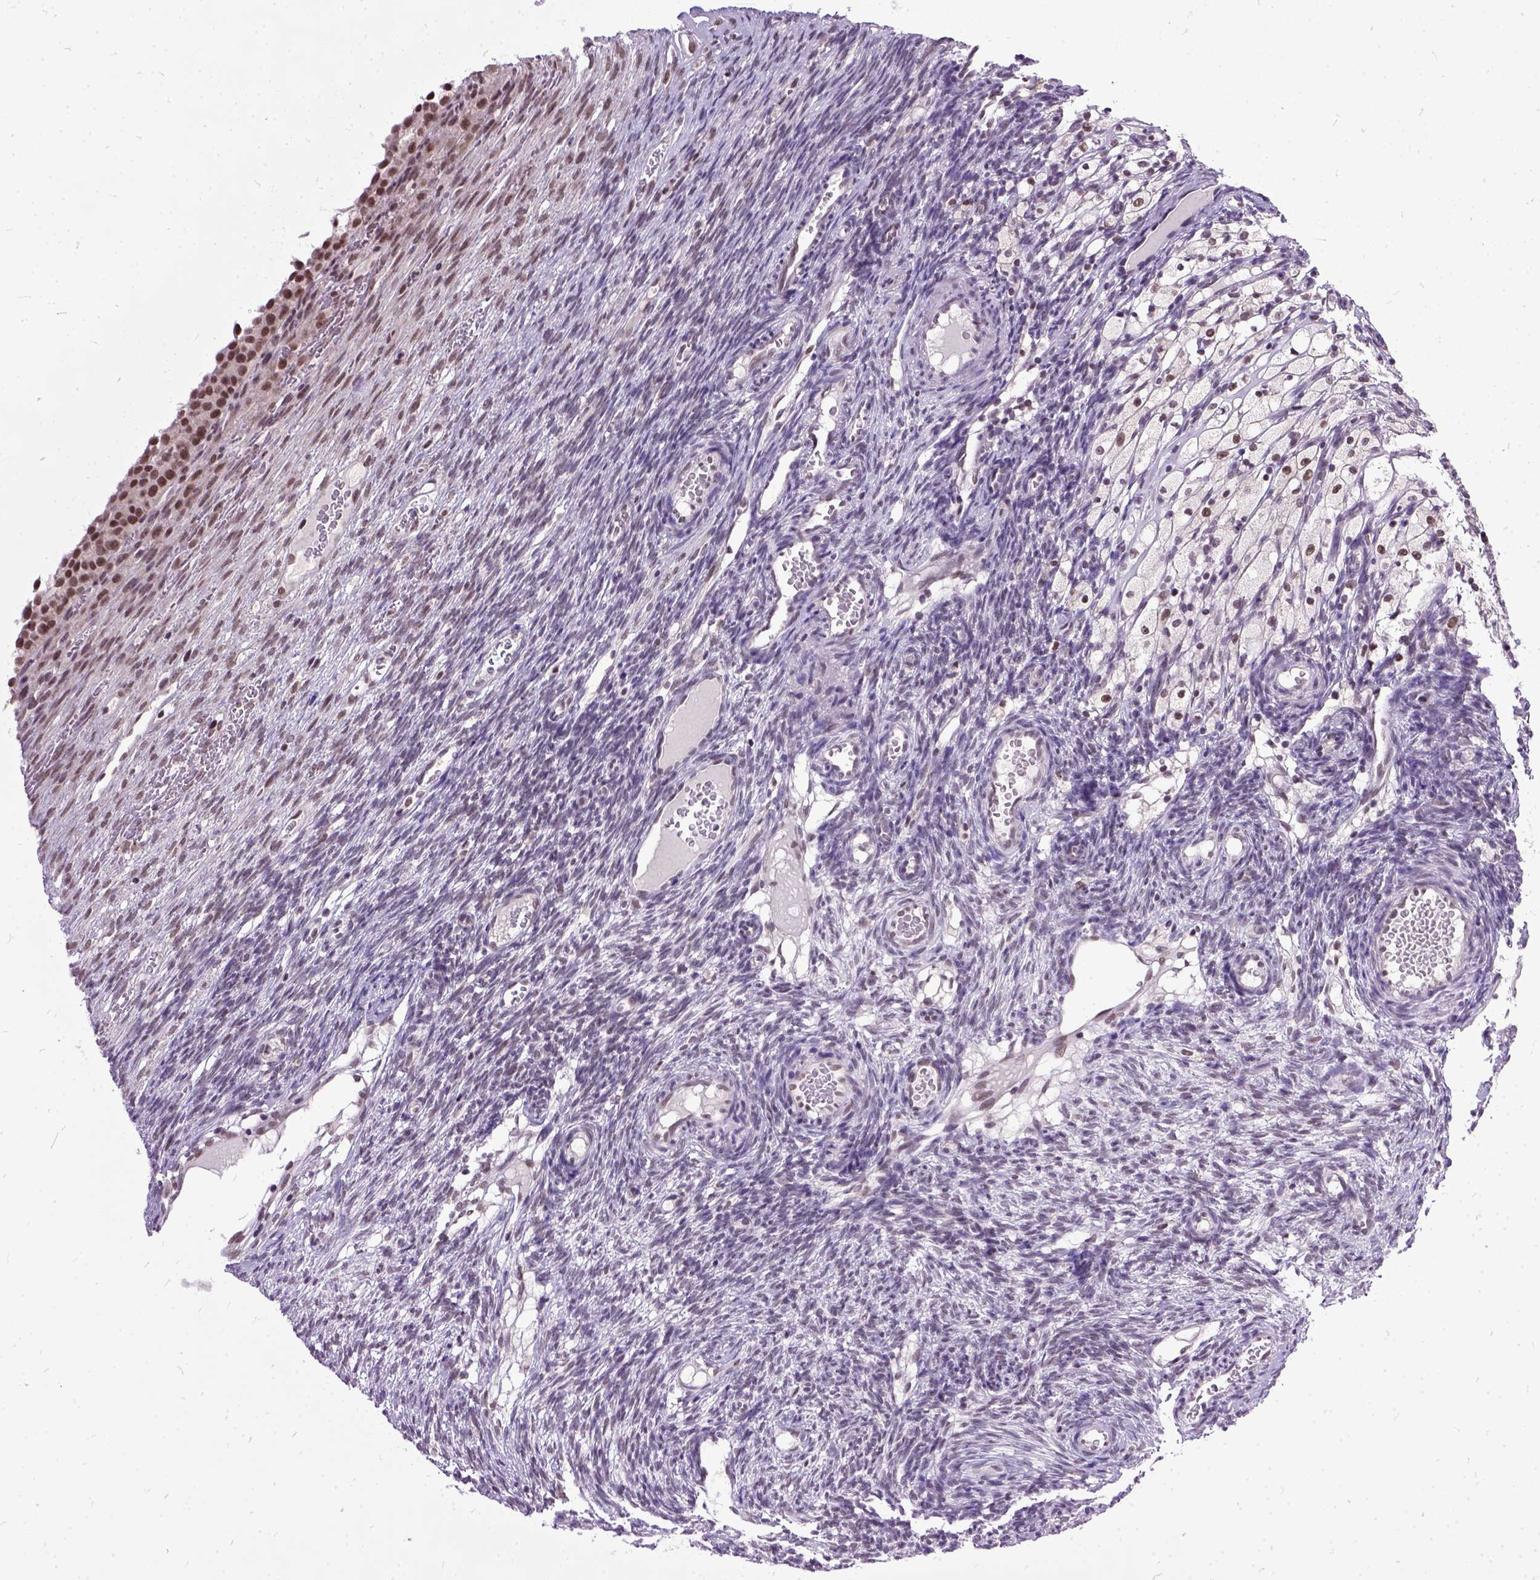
{"staining": {"intensity": "moderate", "quantity": ">75%", "location": "nuclear"}, "tissue": "ovary", "cell_type": "Follicle cells", "image_type": "normal", "snomed": [{"axis": "morphology", "description": "Normal tissue, NOS"}, {"axis": "topography", "description": "Ovary"}], "caption": "Ovary was stained to show a protein in brown. There is medium levels of moderate nuclear staining in approximately >75% of follicle cells. (DAB (3,3'-diaminobenzidine) IHC with brightfield microscopy, high magnification).", "gene": "ORC5", "patient": {"sex": "female", "age": 34}}